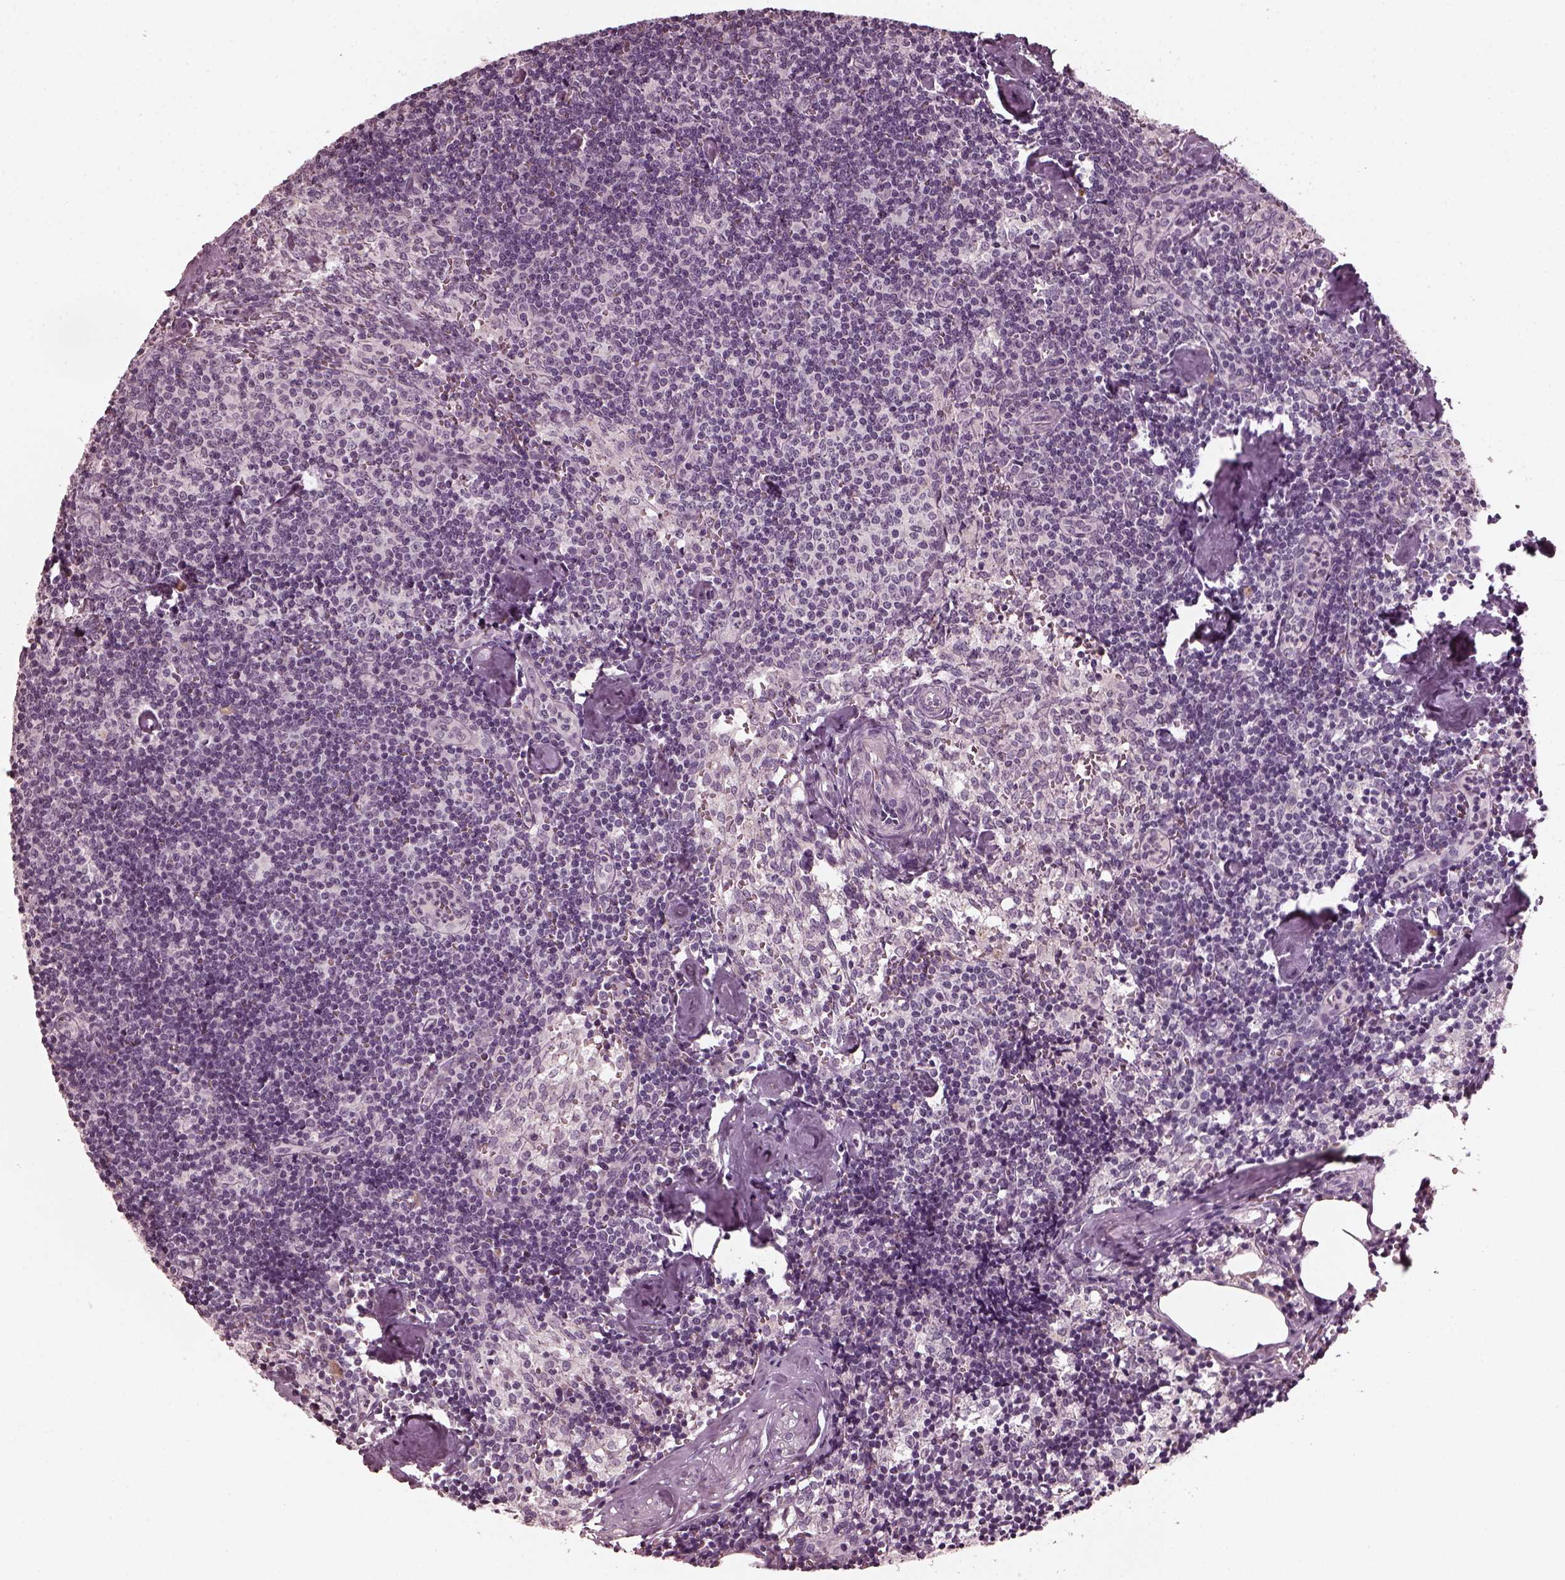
{"staining": {"intensity": "negative", "quantity": "none", "location": "none"}, "tissue": "lymph node", "cell_type": "Germinal center cells", "image_type": "normal", "snomed": [{"axis": "morphology", "description": "Normal tissue, NOS"}, {"axis": "topography", "description": "Lymph node"}], "caption": "IHC histopathology image of benign lymph node stained for a protein (brown), which reveals no staining in germinal center cells.", "gene": "RCVRN", "patient": {"sex": "female", "age": 50}}